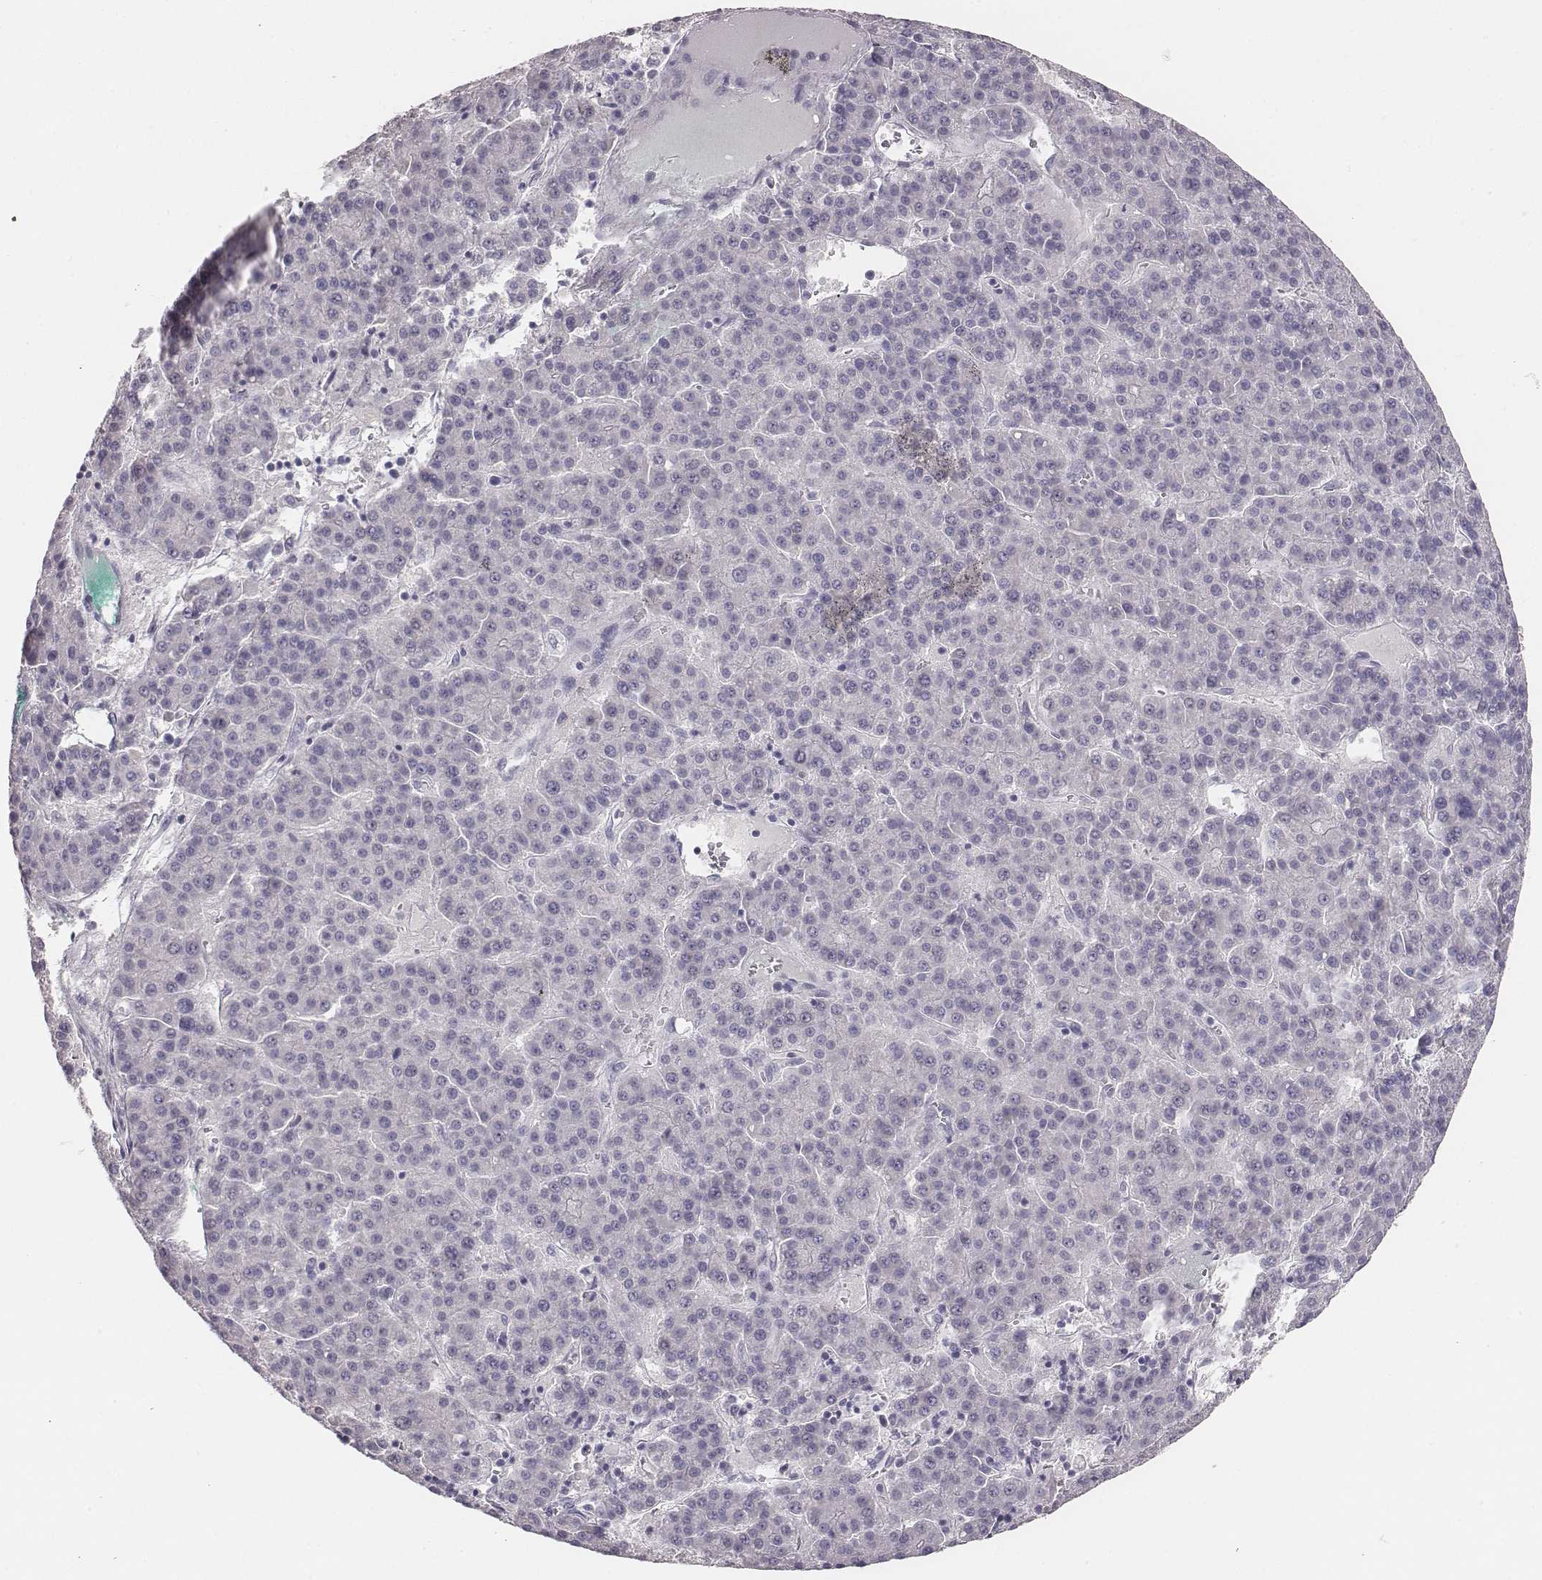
{"staining": {"intensity": "negative", "quantity": "none", "location": "none"}, "tissue": "liver cancer", "cell_type": "Tumor cells", "image_type": "cancer", "snomed": [{"axis": "morphology", "description": "Carcinoma, Hepatocellular, NOS"}, {"axis": "topography", "description": "Liver"}], "caption": "Immunohistochemistry image of human liver cancer (hepatocellular carcinoma) stained for a protein (brown), which exhibits no expression in tumor cells.", "gene": "MYH6", "patient": {"sex": "female", "age": 58}}